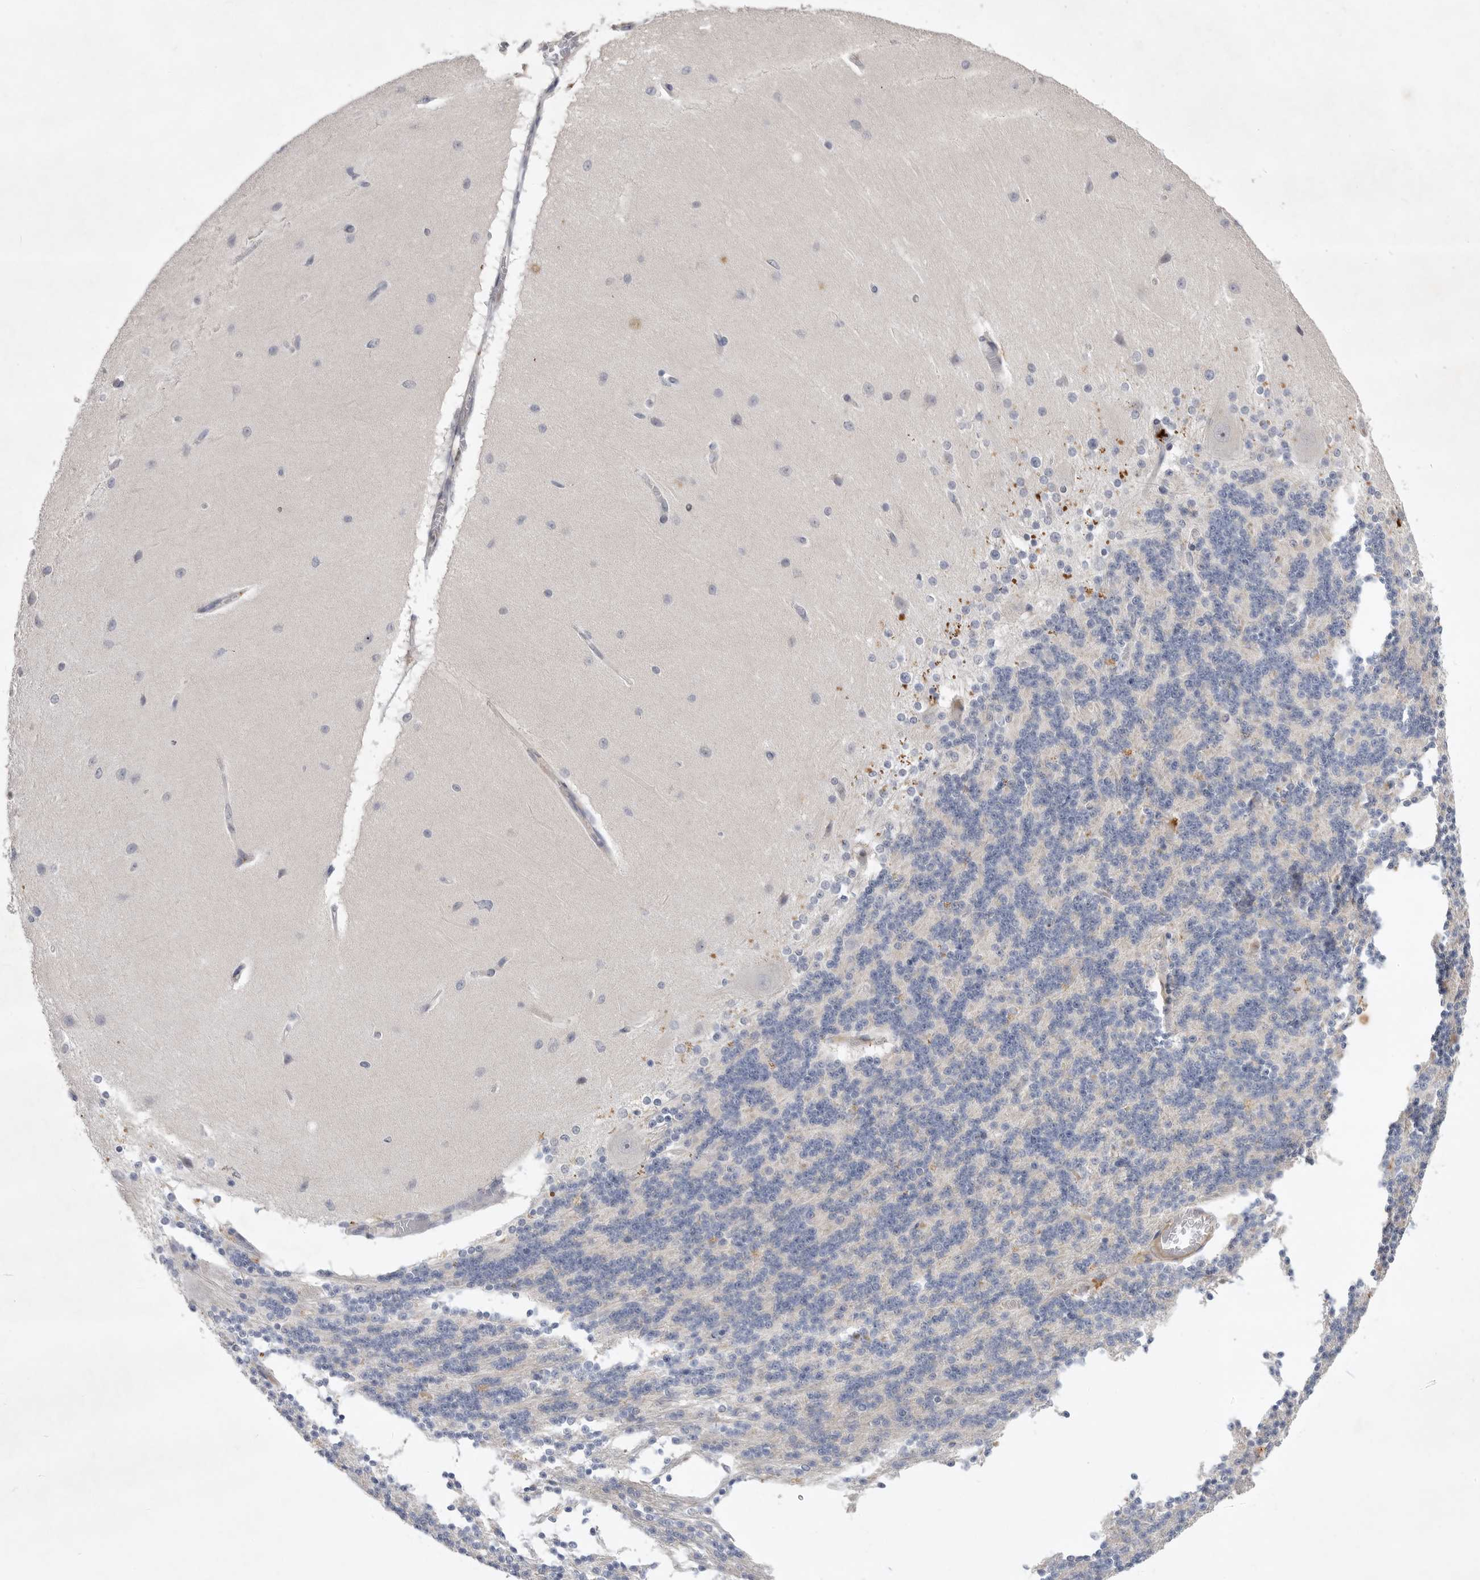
{"staining": {"intensity": "negative", "quantity": "none", "location": "none"}, "tissue": "cerebellum", "cell_type": "Cells in granular layer", "image_type": "normal", "snomed": [{"axis": "morphology", "description": "Normal tissue, NOS"}, {"axis": "topography", "description": "Cerebellum"}], "caption": "DAB immunohistochemical staining of normal human cerebellum displays no significant expression in cells in granular layer. (DAB immunohistochemistry (IHC) visualized using brightfield microscopy, high magnification).", "gene": "ITGAD", "patient": {"sex": "female", "age": 54}}